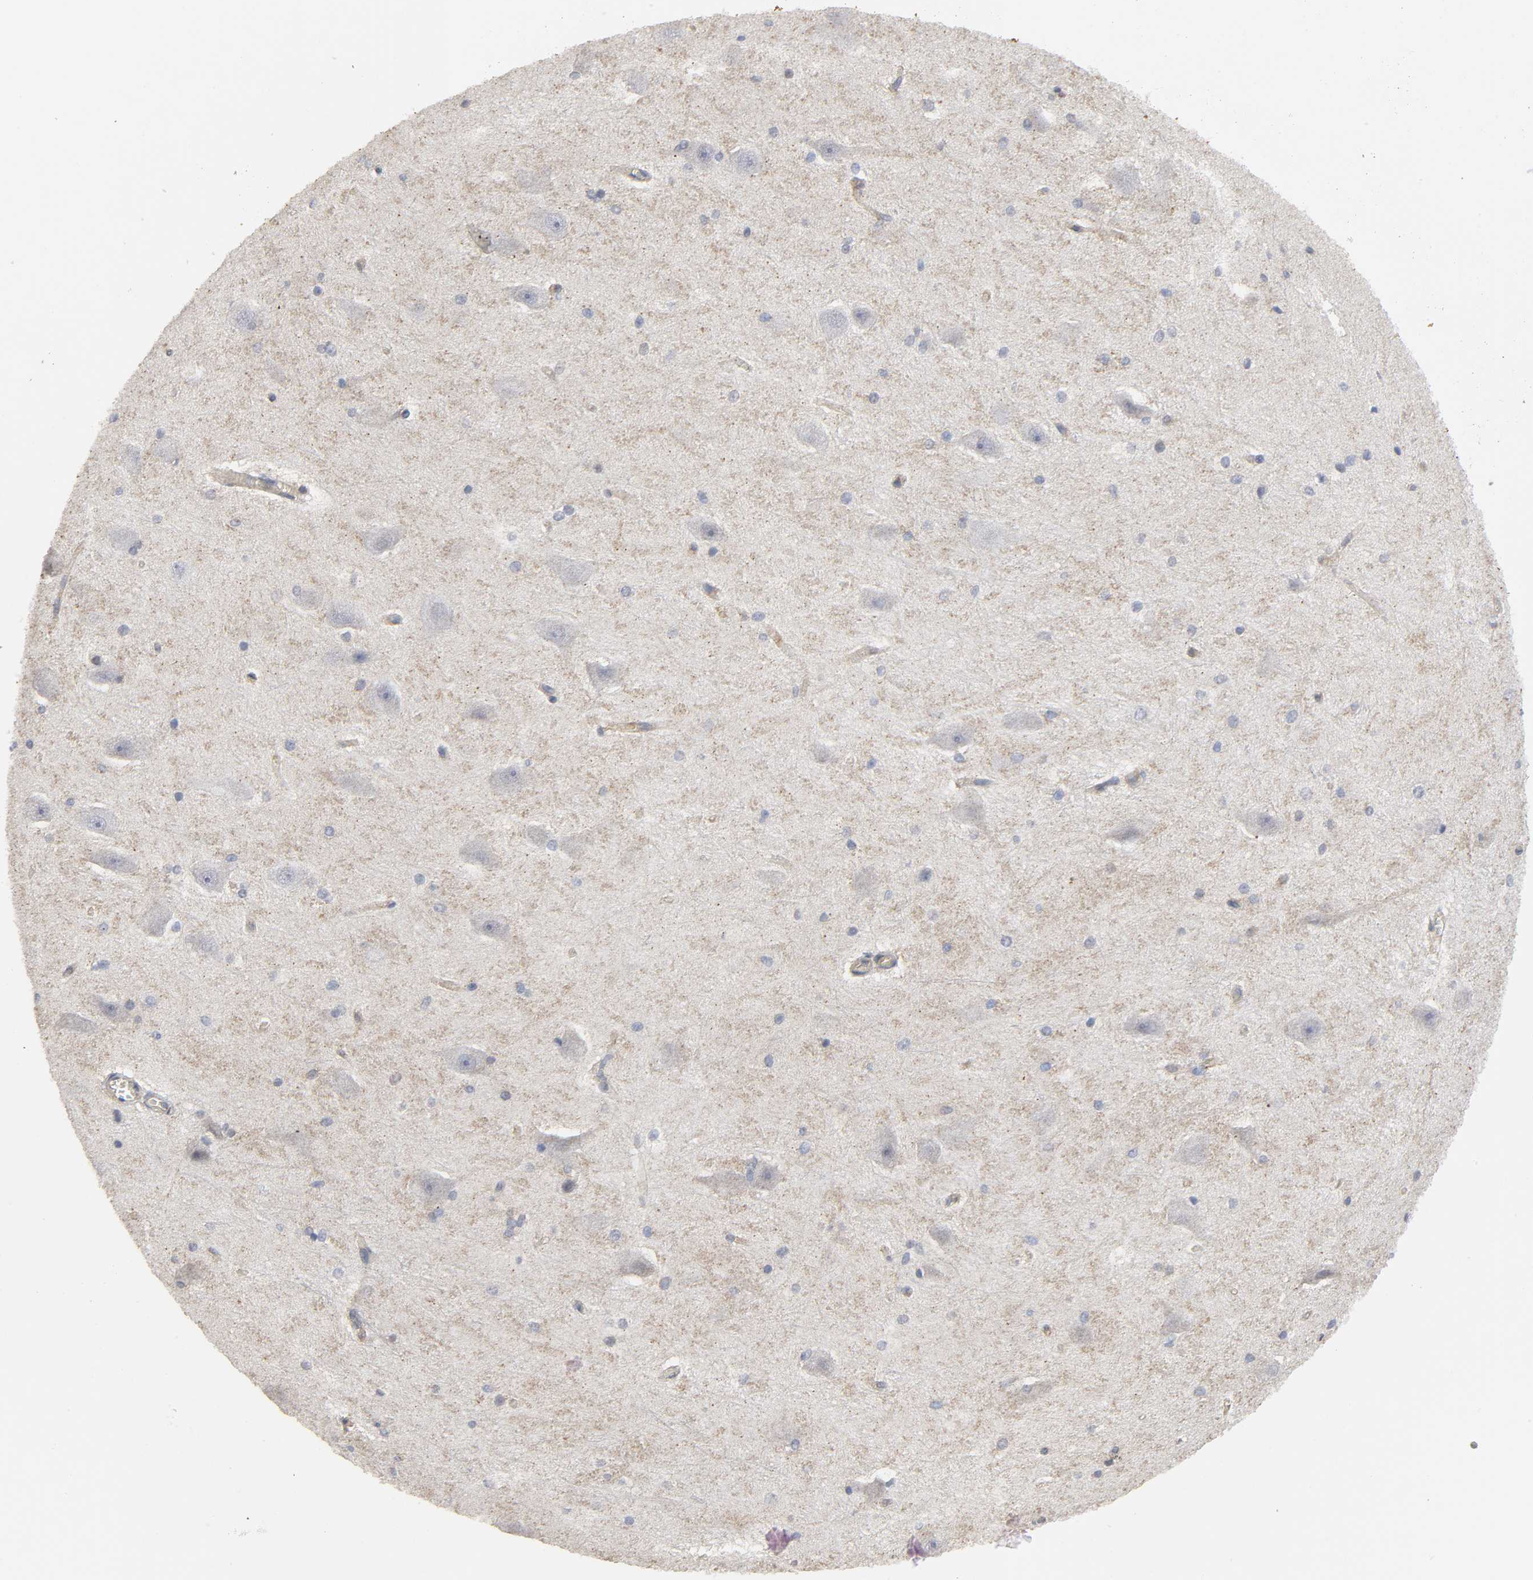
{"staining": {"intensity": "moderate", "quantity": "<25%", "location": "cytoplasmic/membranous"}, "tissue": "hippocampus", "cell_type": "Glial cells", "image_type": "normal", "snomed": [{"axis": "morphology", "description": "Normal tissue, NOS"}, {"axis": "topography", "description": "Hippocampus"}], "caption": "A low amount of moderate cytoplasmic/membranous staining is present in about <25% of glial cells in normal hippocampus.", "gene": "SH3GLB1", "patient": {"sex": "female", "age": 19}}